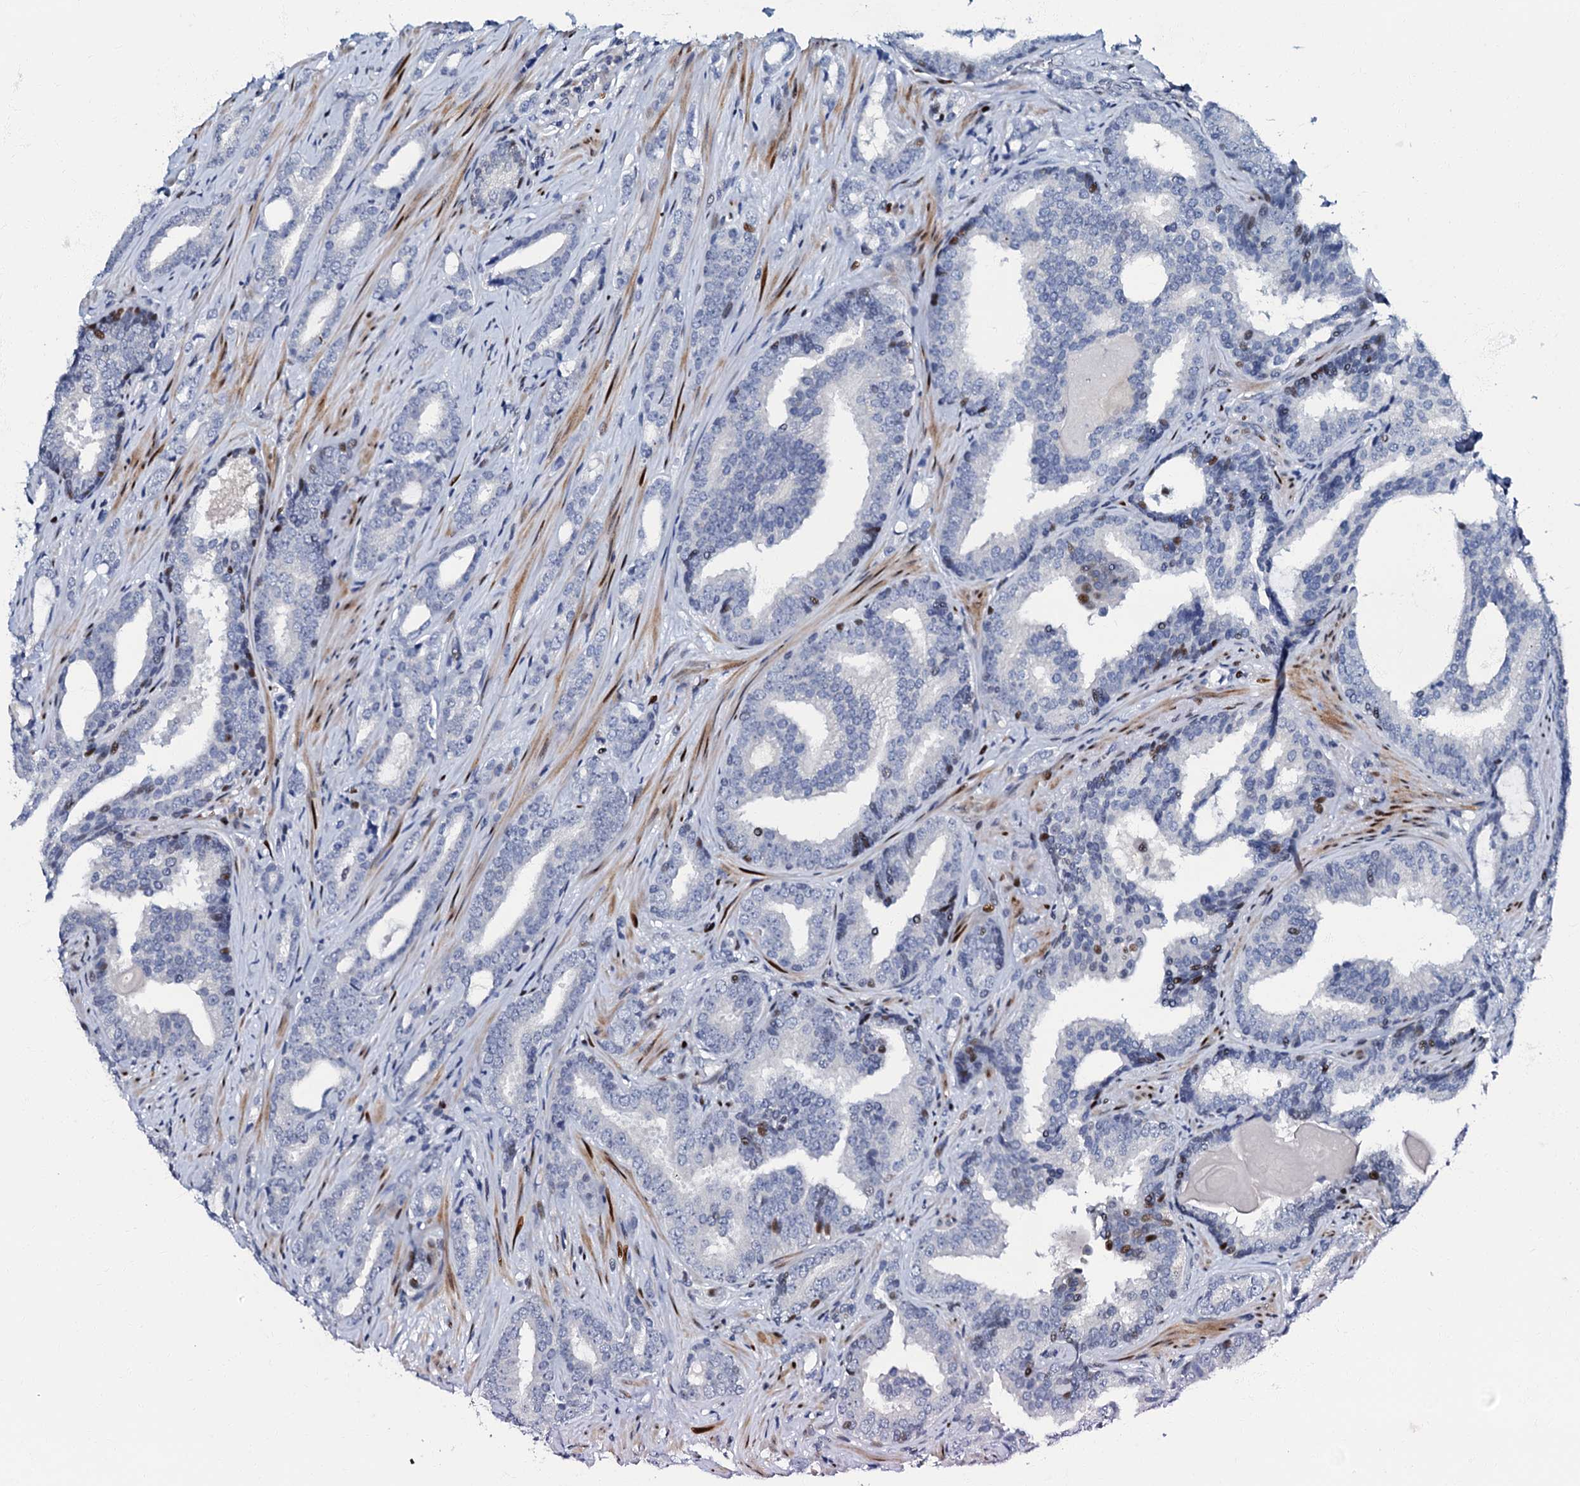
{"staining": {"intensity": "negative", "quantity": "none", "location": "none"}, "tissue": "prostate cancer", "cell_type": "Tumor cells", "image_type": "cancer", "snomed": [{"axis": "morphology", "description": "Adenocarcinoma, High grade"}, {"axis": "topography", "description": "Prostate"}], "caption": "High power microscopy micrograph of an immunohistochemistry (IHC) micrograph of adenocarcinoma (high-grade) (prostate), revealing no significant positivity in tumor cells.", "gene": "MFSD5", "patient": {"sex": "male", "age": 63}}